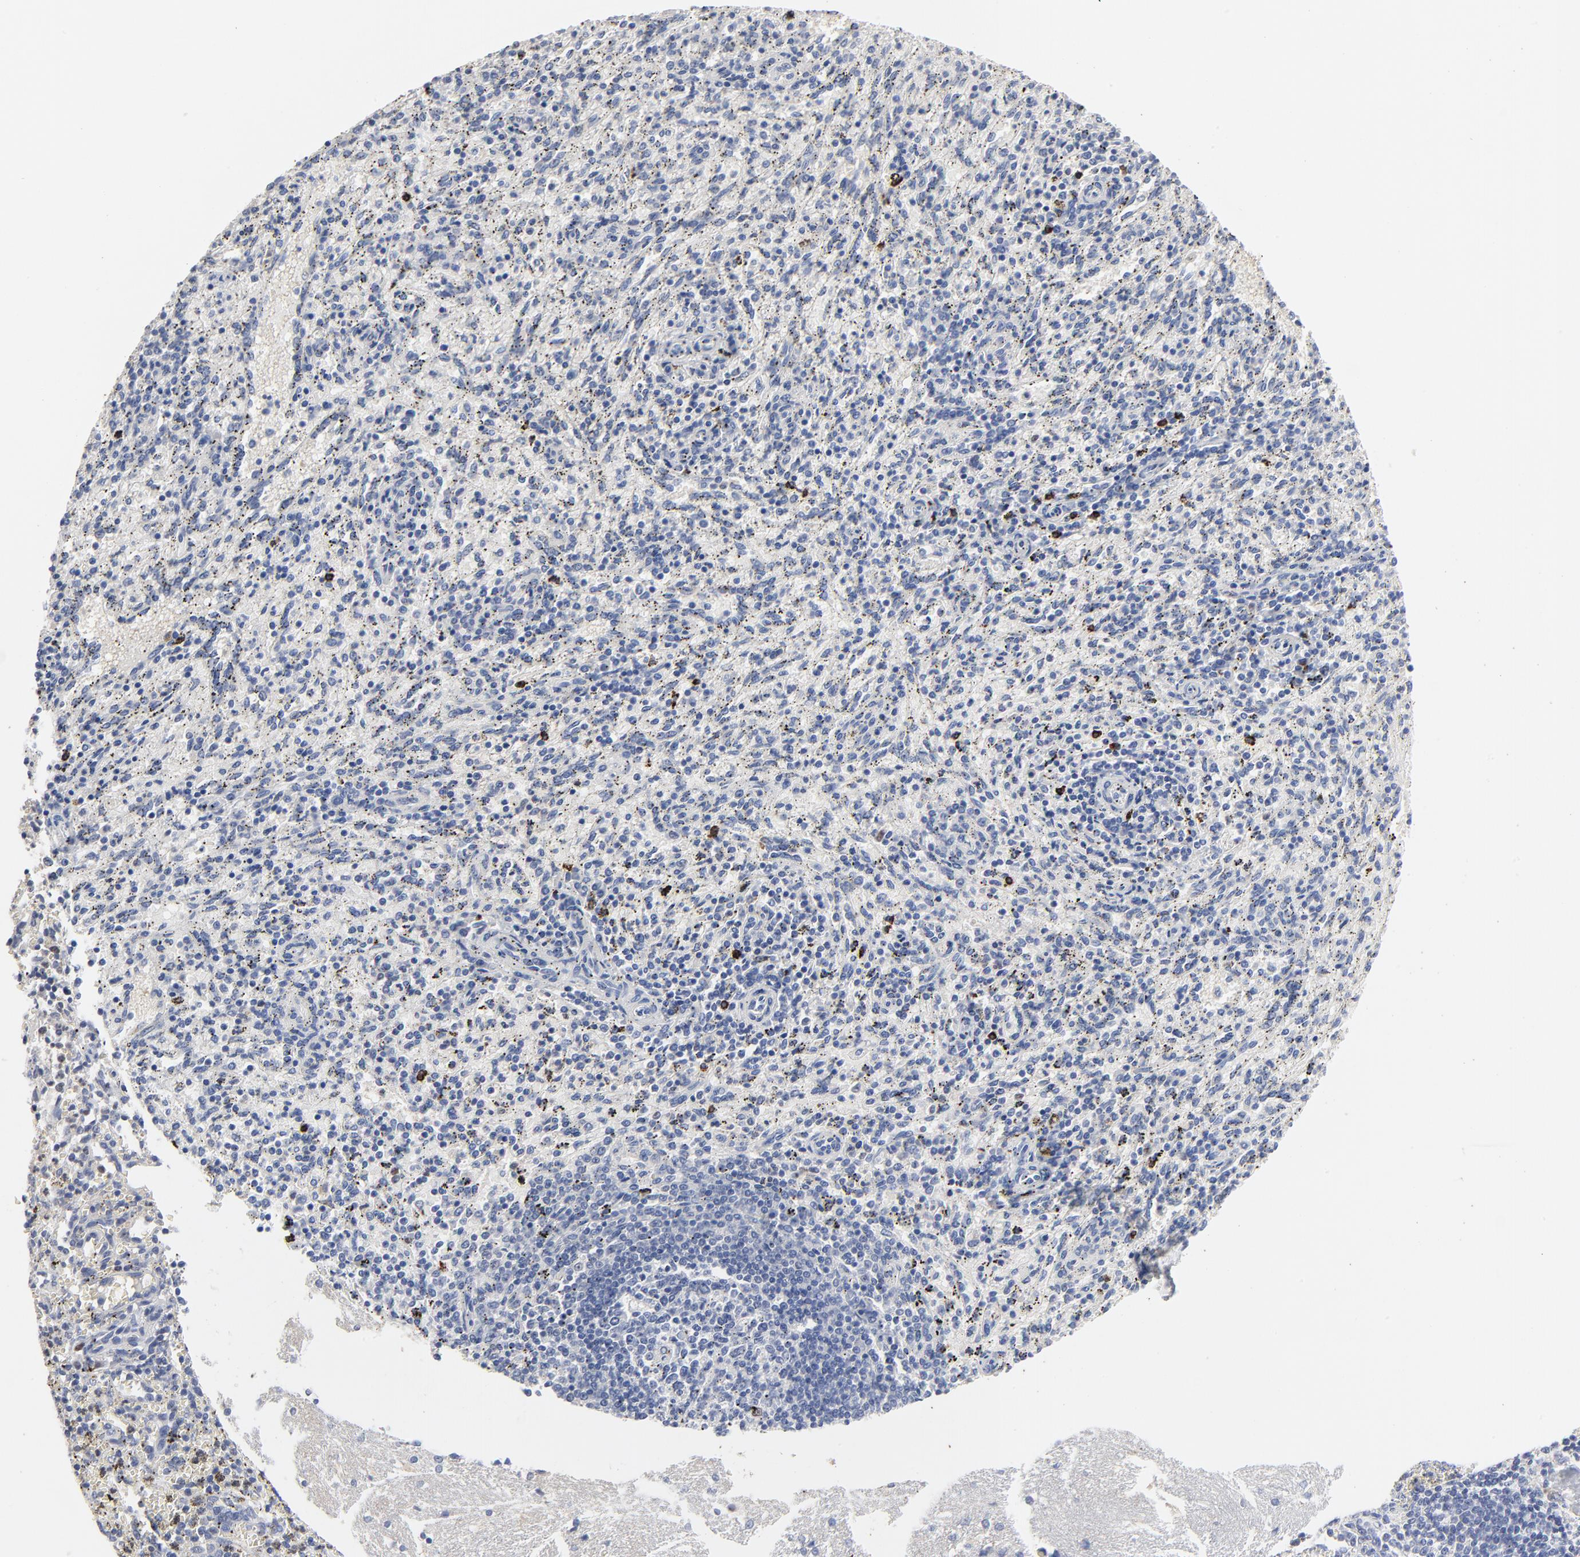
{"staining": {"intensity": "negative", "quantity": "none", "location": "none"}, "tissue": "spleen", "cell_type": "Cells in red pulp", "image_type": "normal", "snomed": [{"axis": "morphology", "description": "Normal tissue, NOS"}, {"axis": "topography", "description": "Spleen"}], "caption": "The IHC micrograph has no significant positivity in cells in red pulp of spleen.", "gene": "AADAC", "patient": {"sex": "female", "age": 10}}